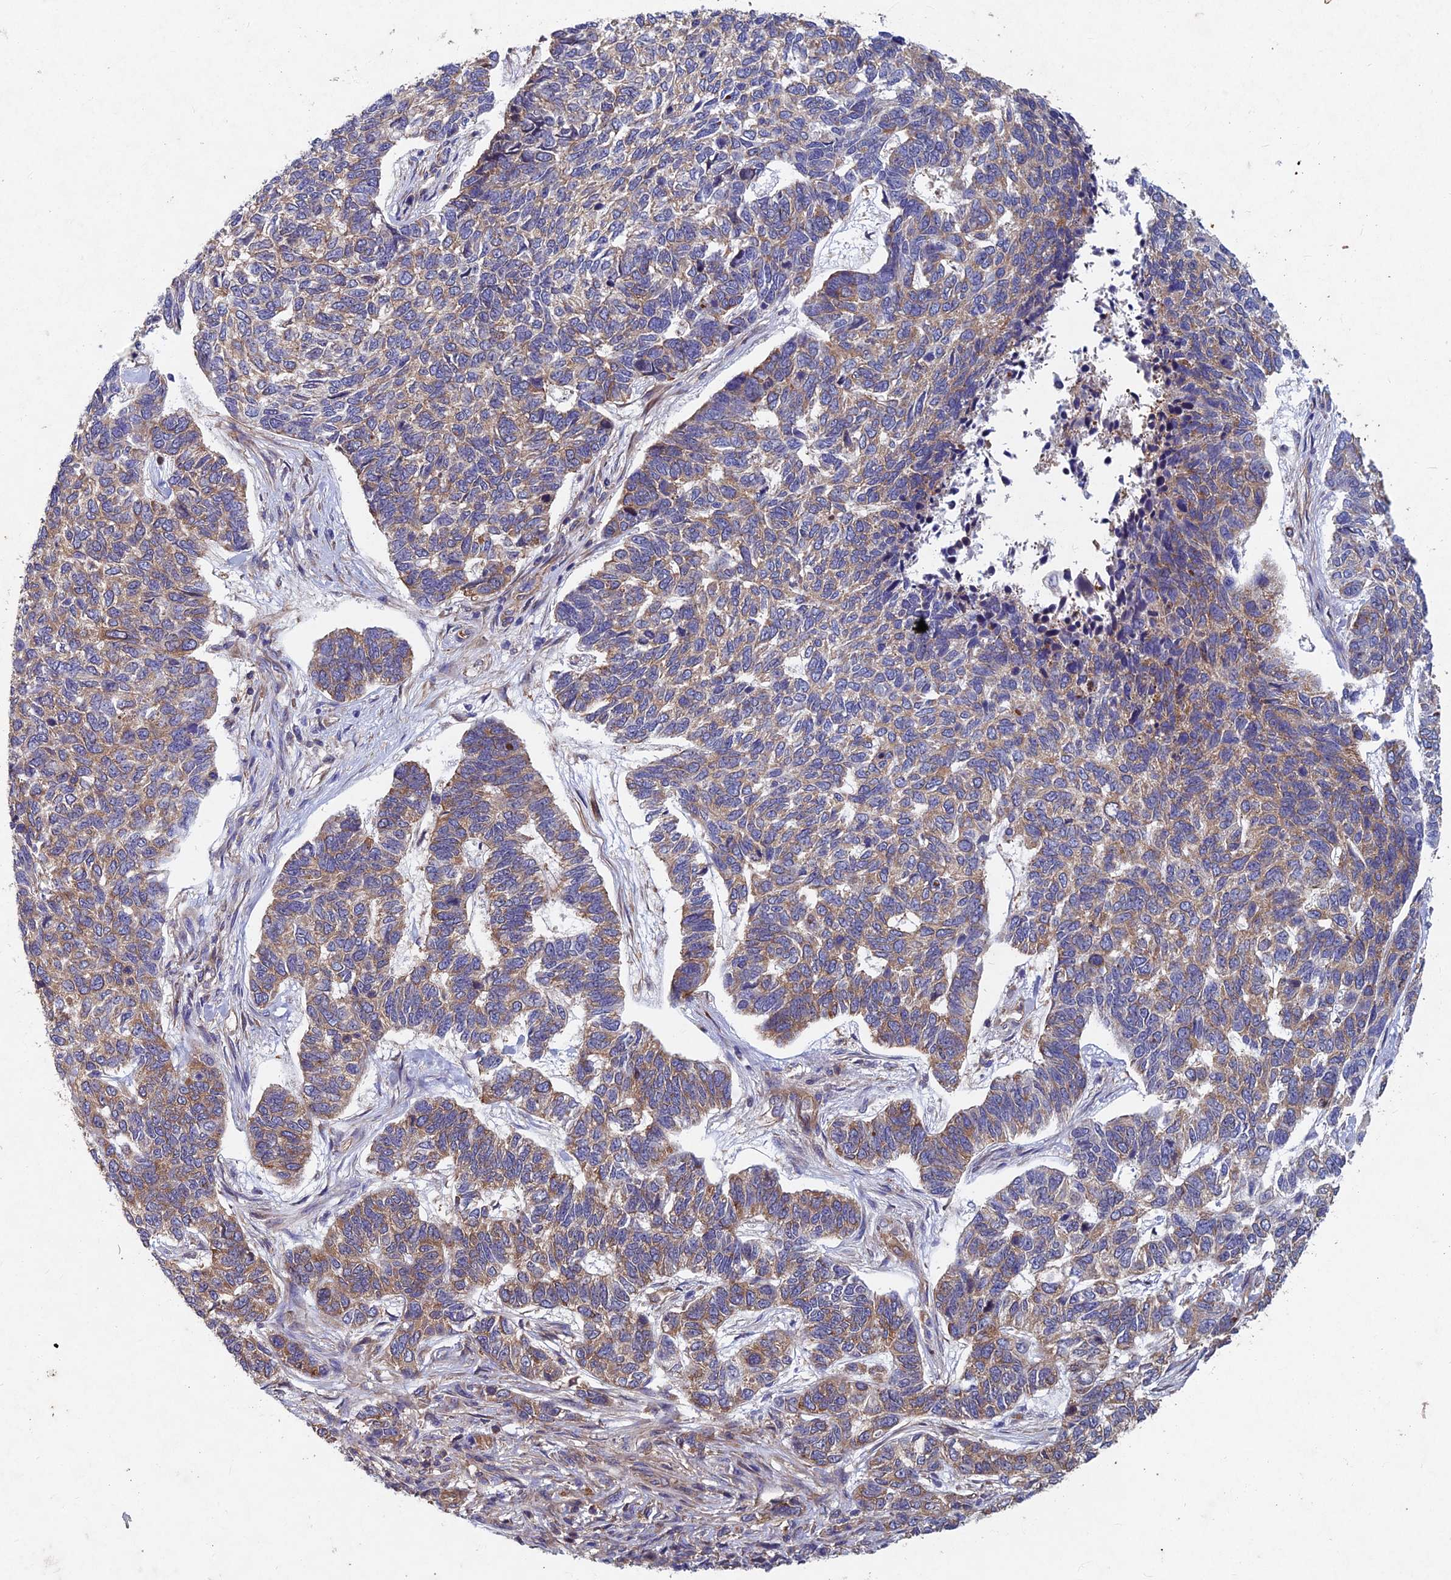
{"staining": {"intensity": "moderate", "quantity": ">75%", "location": "cytoplasmic/membranous"}, "tissue": "skin cancer", "cell_type": "Tumor cells", "image_type": "cancer", "snomed": [{"axis": "morphology", "description": "Basal cell carcinoma"}, {"axis": "topography", "description": "Skin"}], "caption": "Immunohistochemistry (DAB) staining of skin basal cell carcinoma displays moderate cytoplasmic/membranous protein expression in about >75% of tumor cells.", "gene": "NCAPG", "patient": {"sex": "female", "age": 65}}